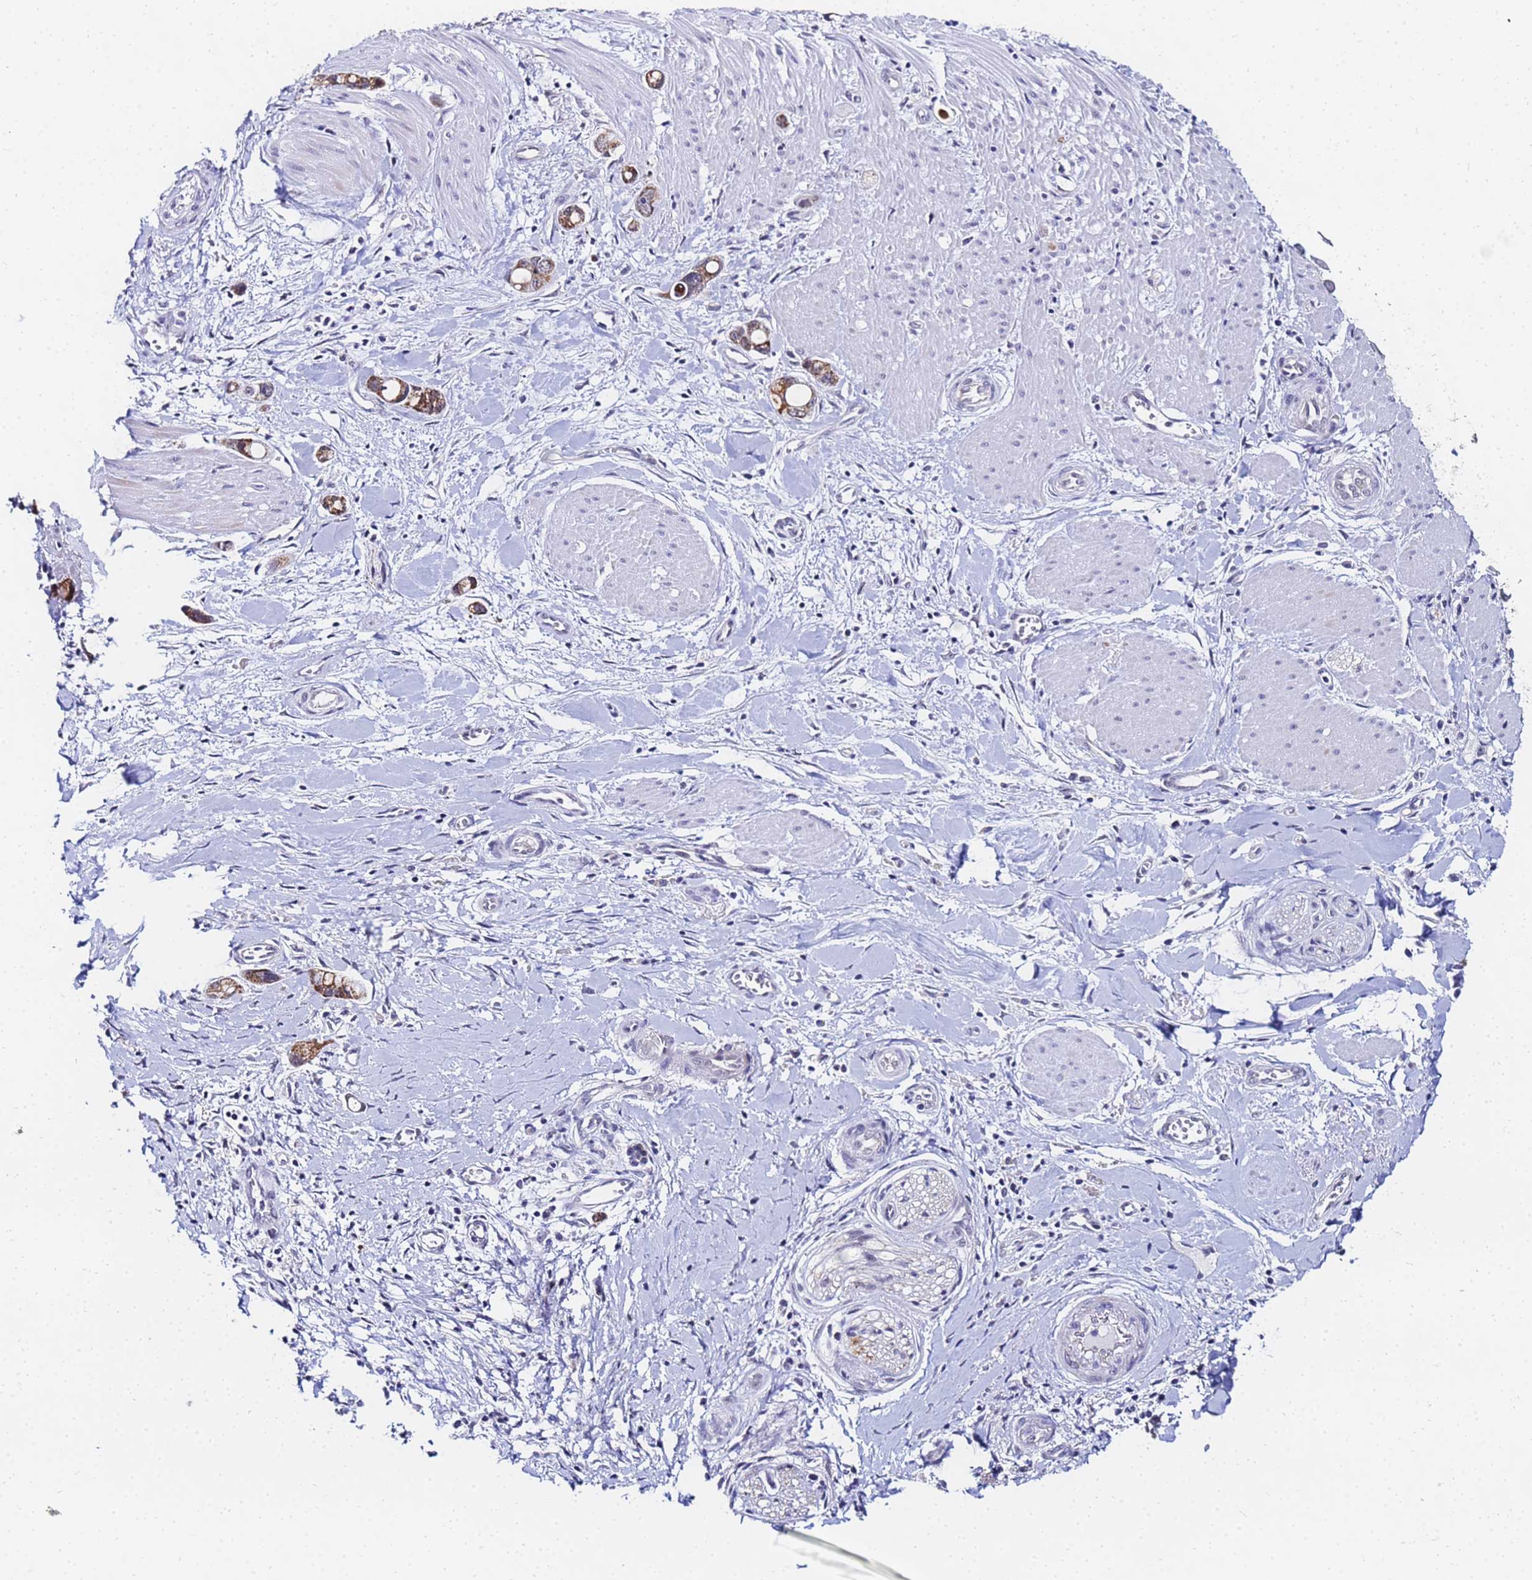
{"staining": {"intensity": "moderate", "quantity": ">75%", "location": "cytoplasmic/membranous"}, "tissue": "pancreatic cancer", "cell_type": "Tumor cells", "image_type": "cancer", "snomed": [{"axis": "morphology", "description": "Adenocarcinoma, NOS"}, {"axis": "topography", "description": "Pancreas"}], "caption": "Moderate cytoplasmic/membranous expression for a protein is identified in approximately >75% of tumor cells of pancreatic cancer using IHC.", "gene": "CKMT1A", "patient": {"sex": "male", "age": 68}}